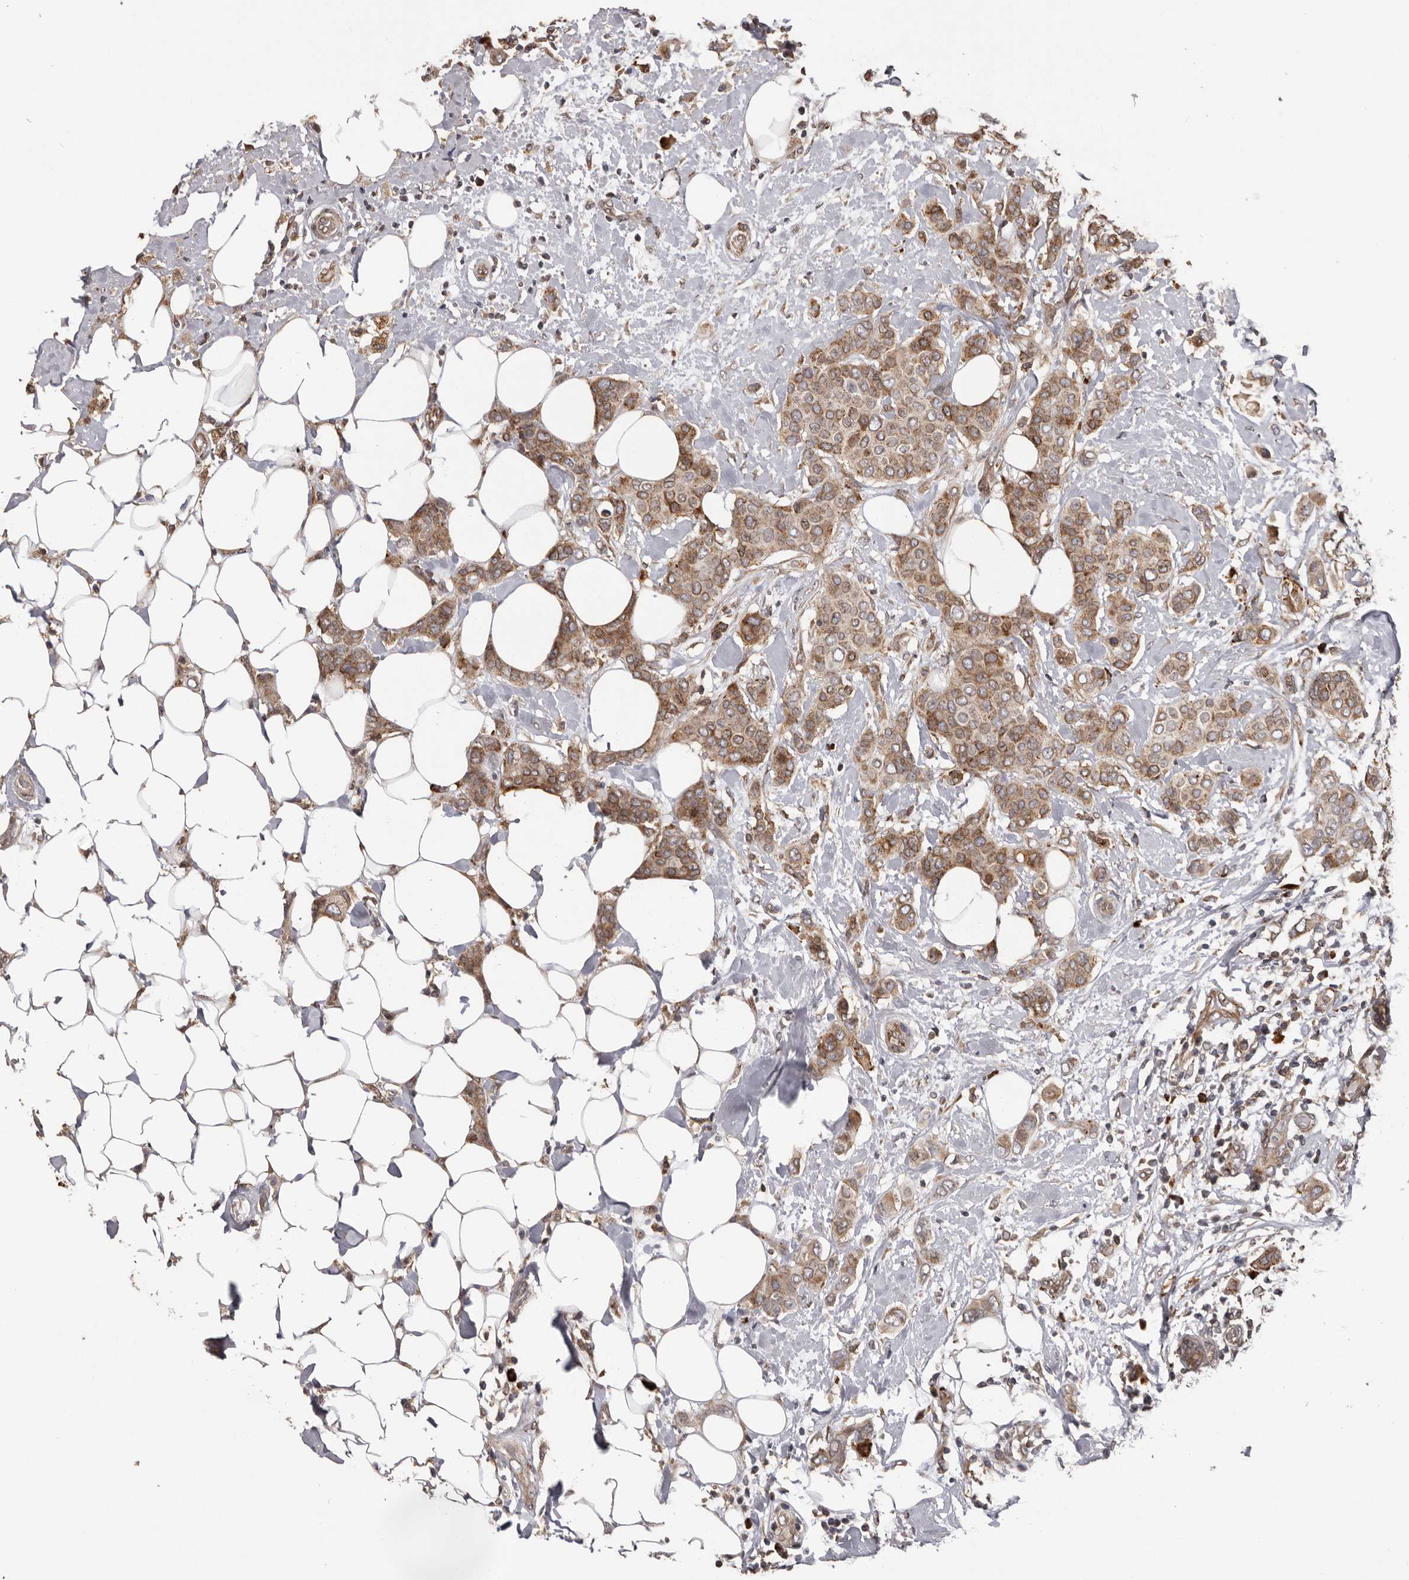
{"staining": {"intensity": "moderate", "quantity": ">75%", "location": "cytoplasmic/membranous"}, "tissue": "breast cancer", "cell_type": "Tumor cells", "image_type": "cancer", "snomed": [{"axis": "morphology", "description": "Lobular carcinoma"}, {"axis": "topography", "description": "Breast"}], "caption": "Moderate cytoplasmic/membranous staining is seen in approximately >75% of tumor cells in lobular carcinoma (breast). The staining was performed using DAB (3,3'-diaminobenzidine) to visualize the protein expression in brown, while the nuclei were stained in blue with hematoxylin (Magnification: 20x).", "gene": "NUP43", "patient": {"sex": "female", "age": 51}}